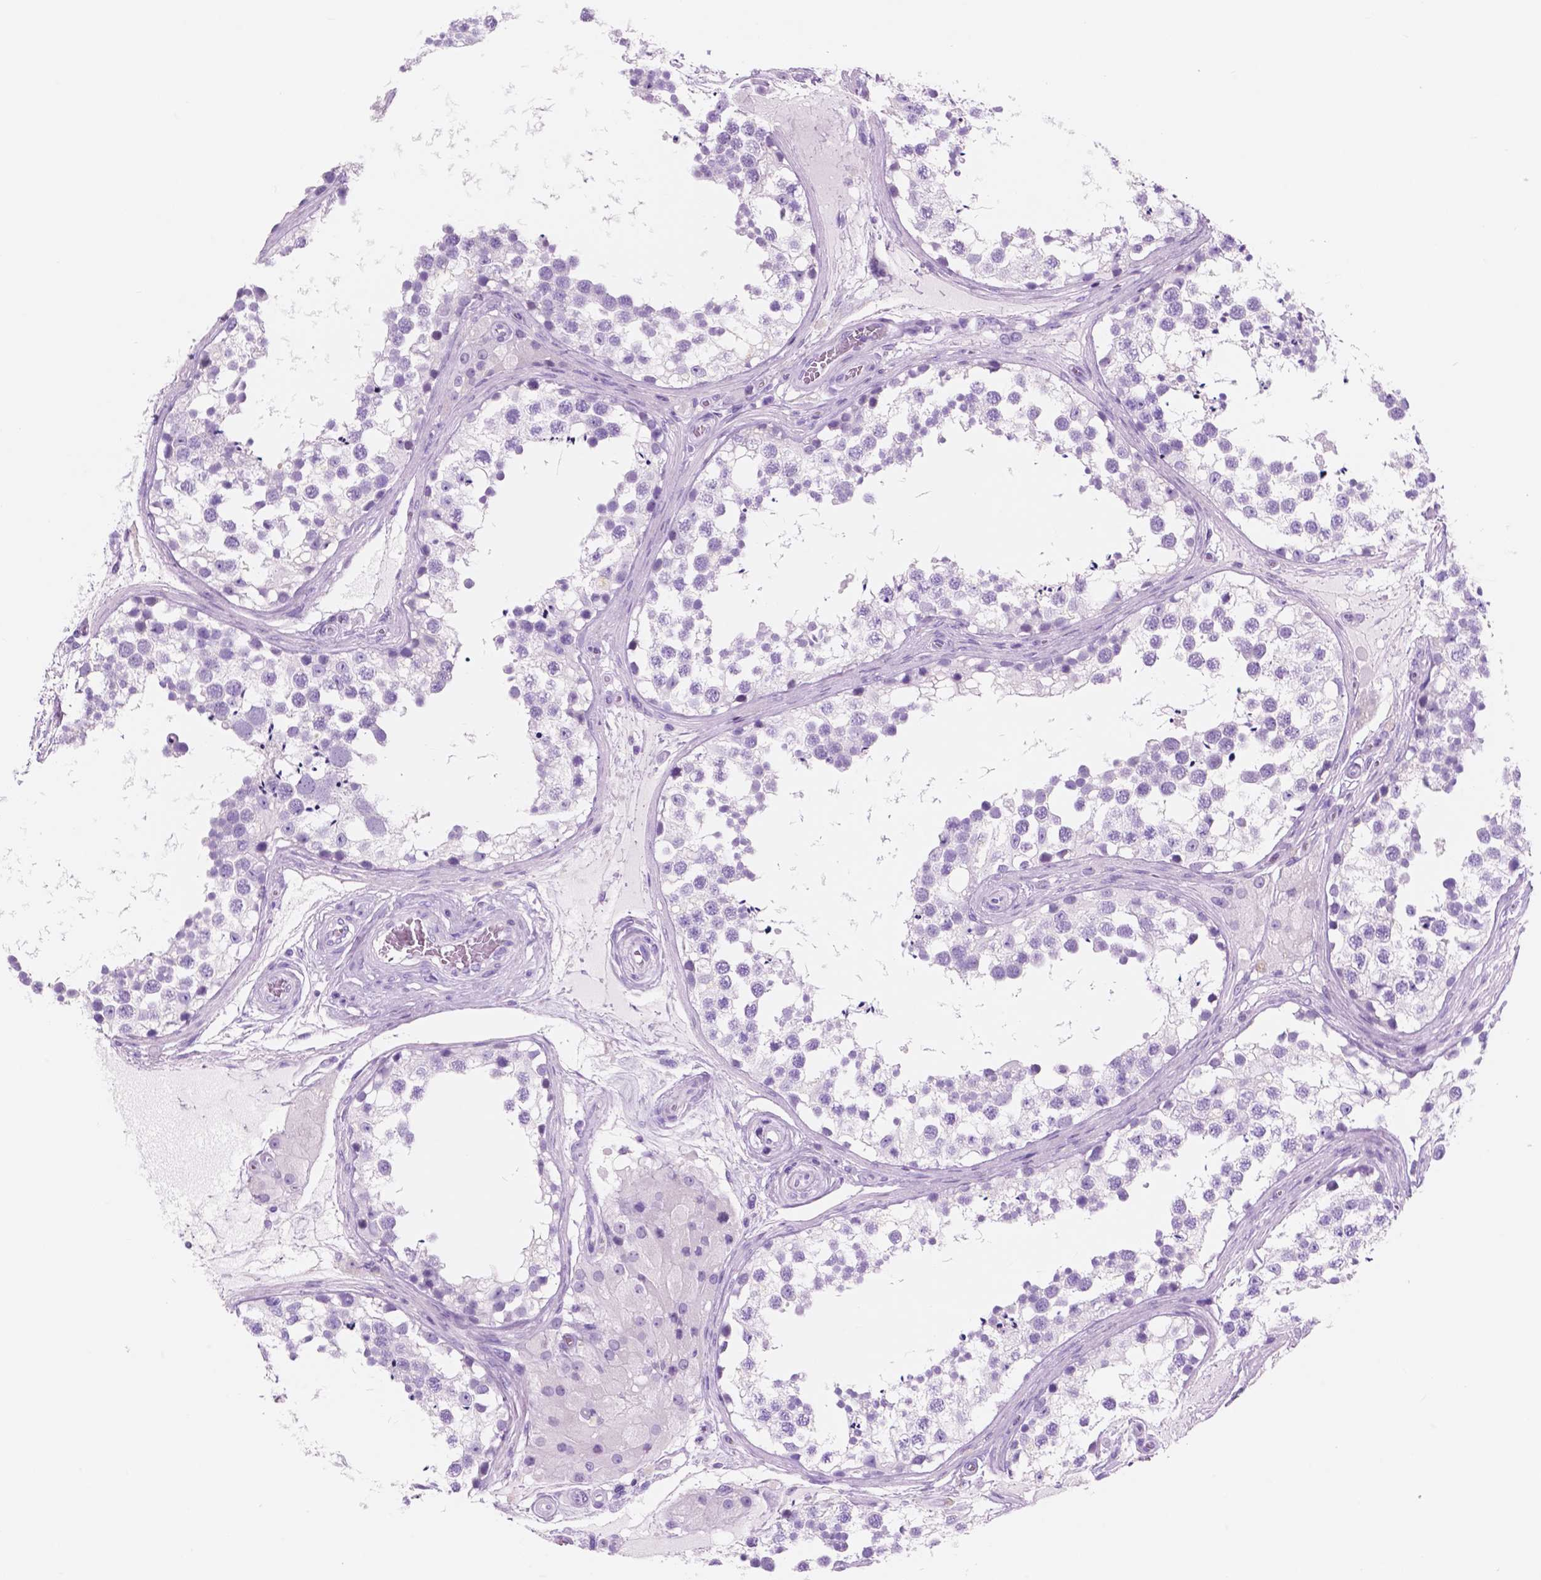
{"staining": {"intensity": "negative", "quantity": "none", "location": "none"}, "tissue": "testis", "cell_type": "Cells in seminiferous ducts", "image_type": "normal", "snomed": [{"axis": "morphology", "description": "Normal tissue, NOS"}, {"axis": "morphology", "description": "Seminoma, NOS"}, {"axis": "topography", "description": "Testis"}], "caption": "IHC of unremarkable testis reveals no expression in cells in seminiferous ducts. (DAB (3,3'-diaminobenzidine) IHC with hematoxylin counter stain).", "gene": "CUZD1", "patient": {"sex": "male", "age": 65}}